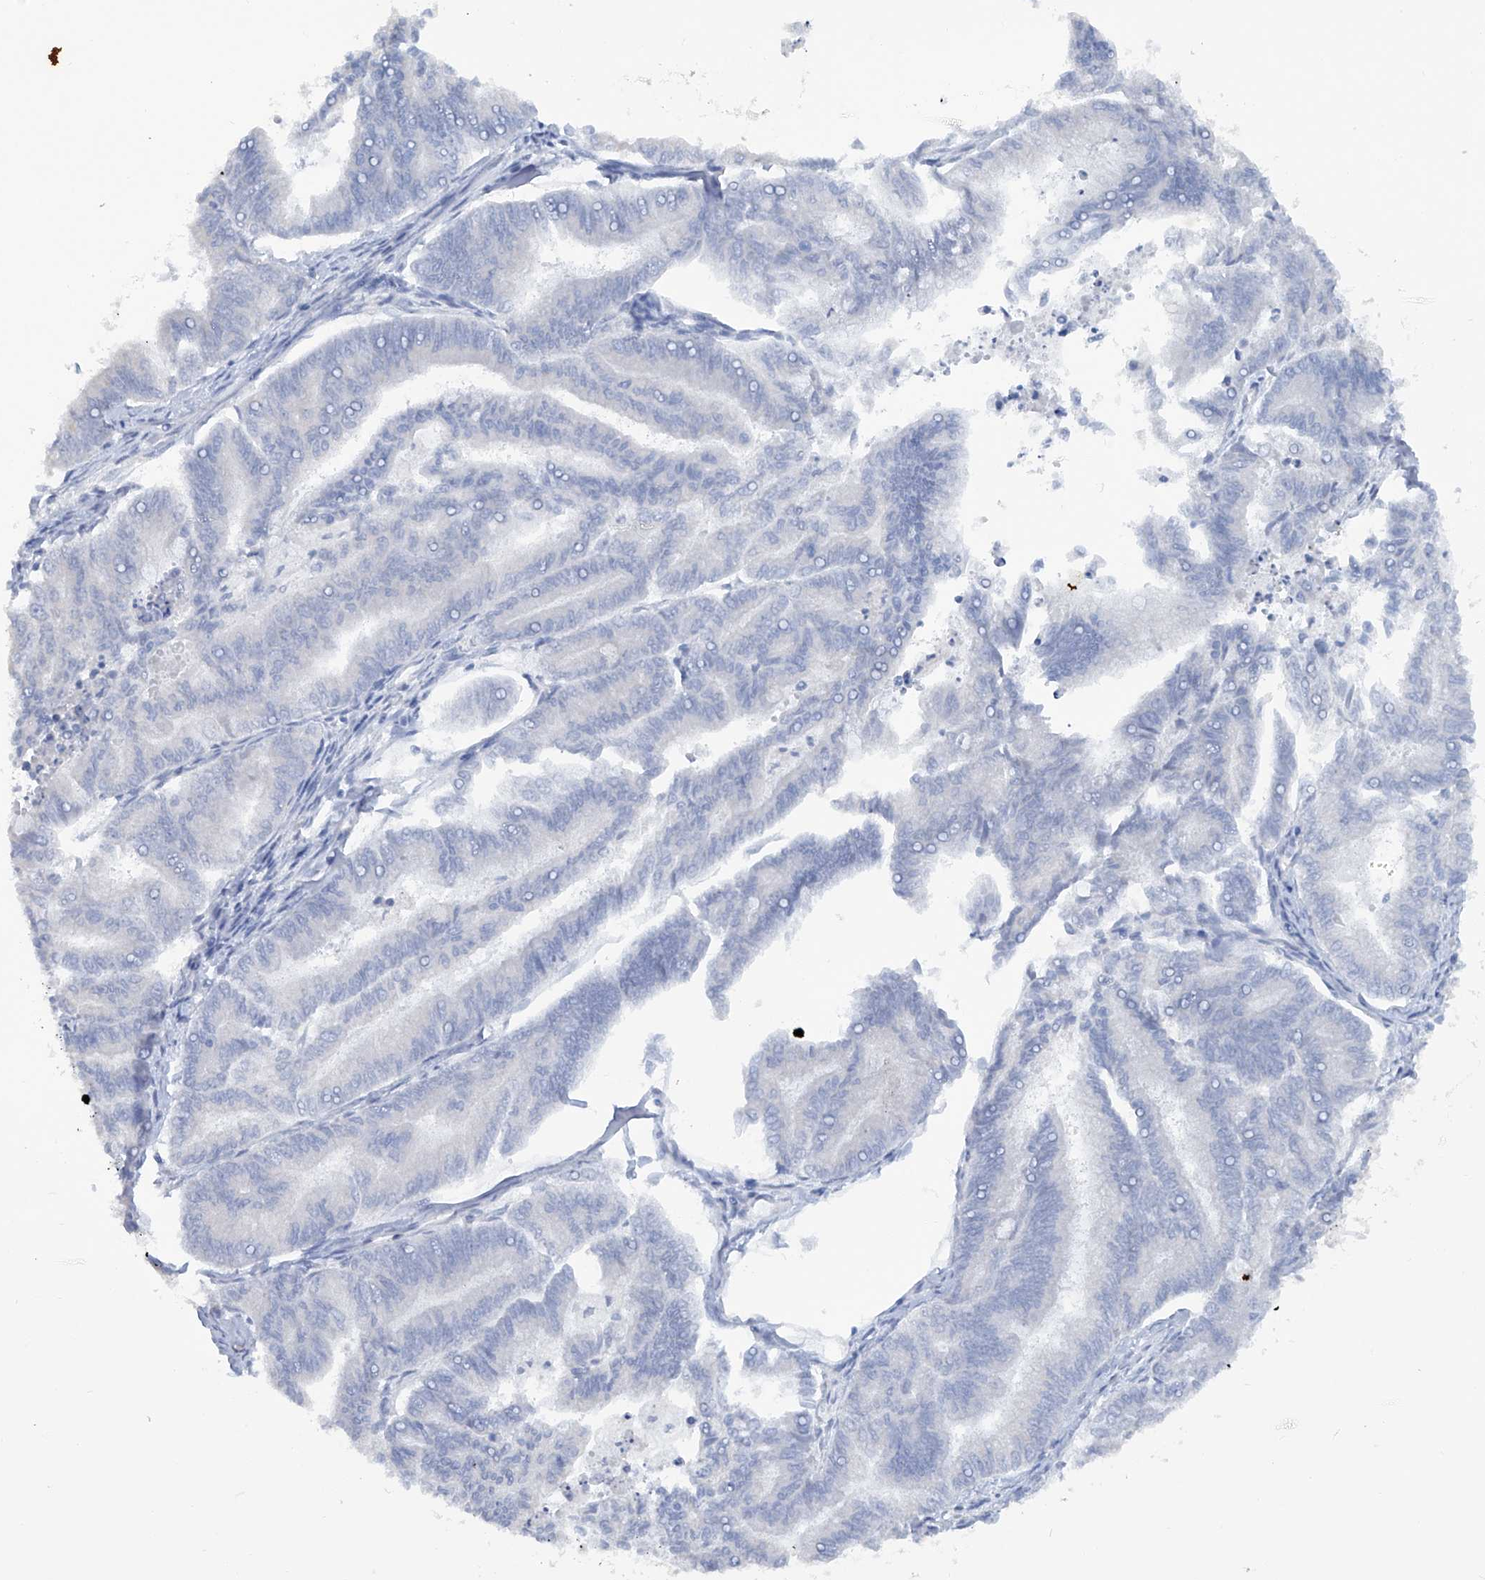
{"staining": {"intensity": "negative", "quantity": "none", "location": "none"}, "tissue": "endometrial cancer", "cell_type": "Tumor cells", "image_type": "cancer", "snomed": [{"axis": "morphology", "description": "Adenocarcinoma, NOS"}, {"axis": "topography", "description": "Endometrium"}], "caption": "Tumor cells are negative for protein expression in human endometrial cancer.", "gene": "HAS3", "patient": {"sex": "female", "age": 79}}